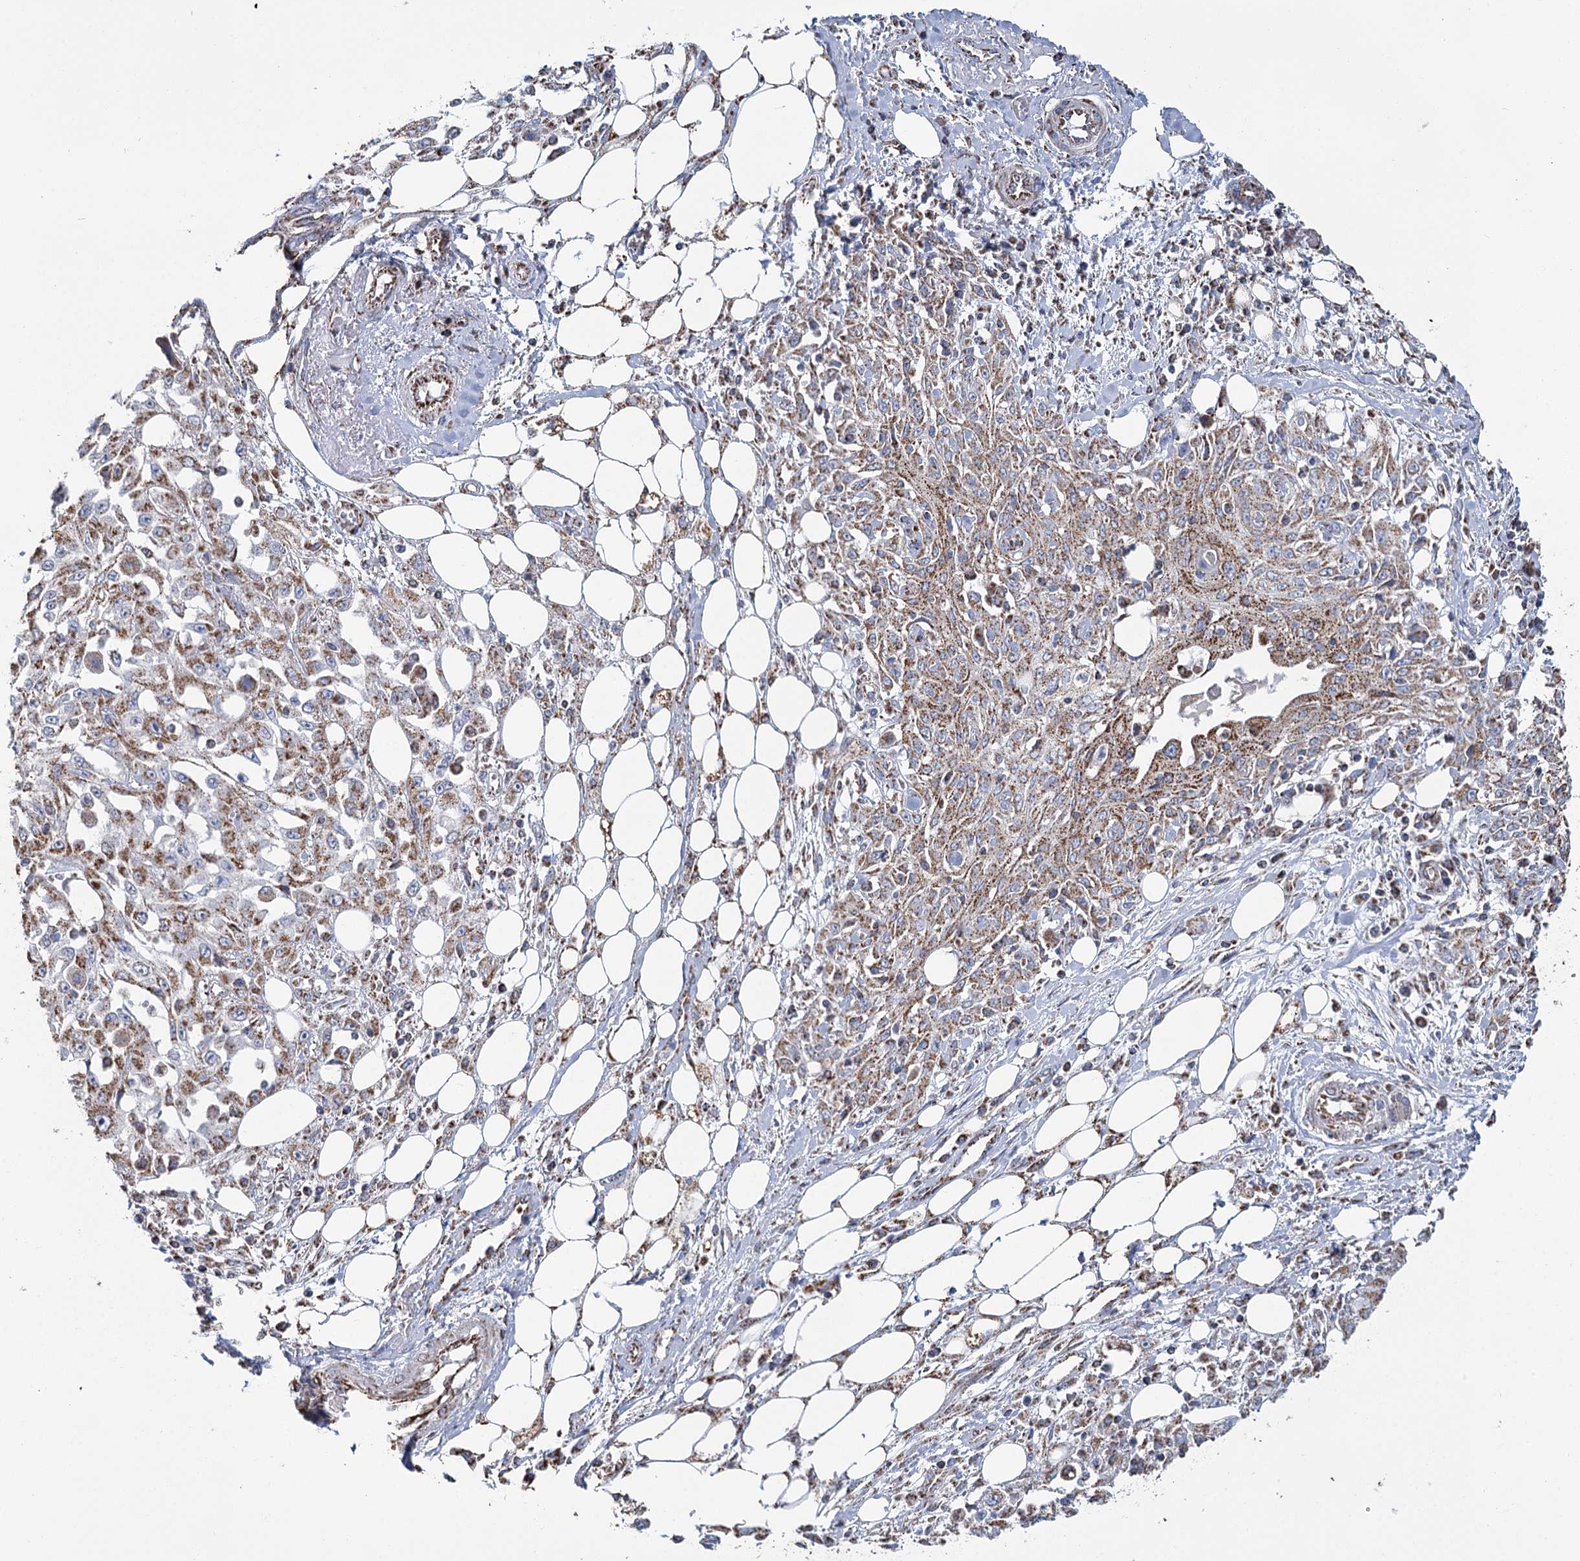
{"staining": {"intensity": "moderate", "quantity": ">75%", "location": "cytoplasmic/membranous"}, "tissue": "skin cancer", "cell_type": "Tumor cells", "image_type": "cancer", "snomed": [{"axis": "morphology", "description": "Squamous cell carcinoma, NOS"}, {"axis": "morphology", "description": "Squamous cell carcinoma, metastatic, NOS"}, {"axis": "topography", "description": "Skin"}, {"axis": "topography", "description": "Lymph node"}], "caption": "Human skin cancer stained for a protein (brown) demonstrates moderate cytoplasmic/membranous positive staining in about >75% of tumor cells.", "gene": "MRPL44", "patient": {"sex": "male", "age": 75}}